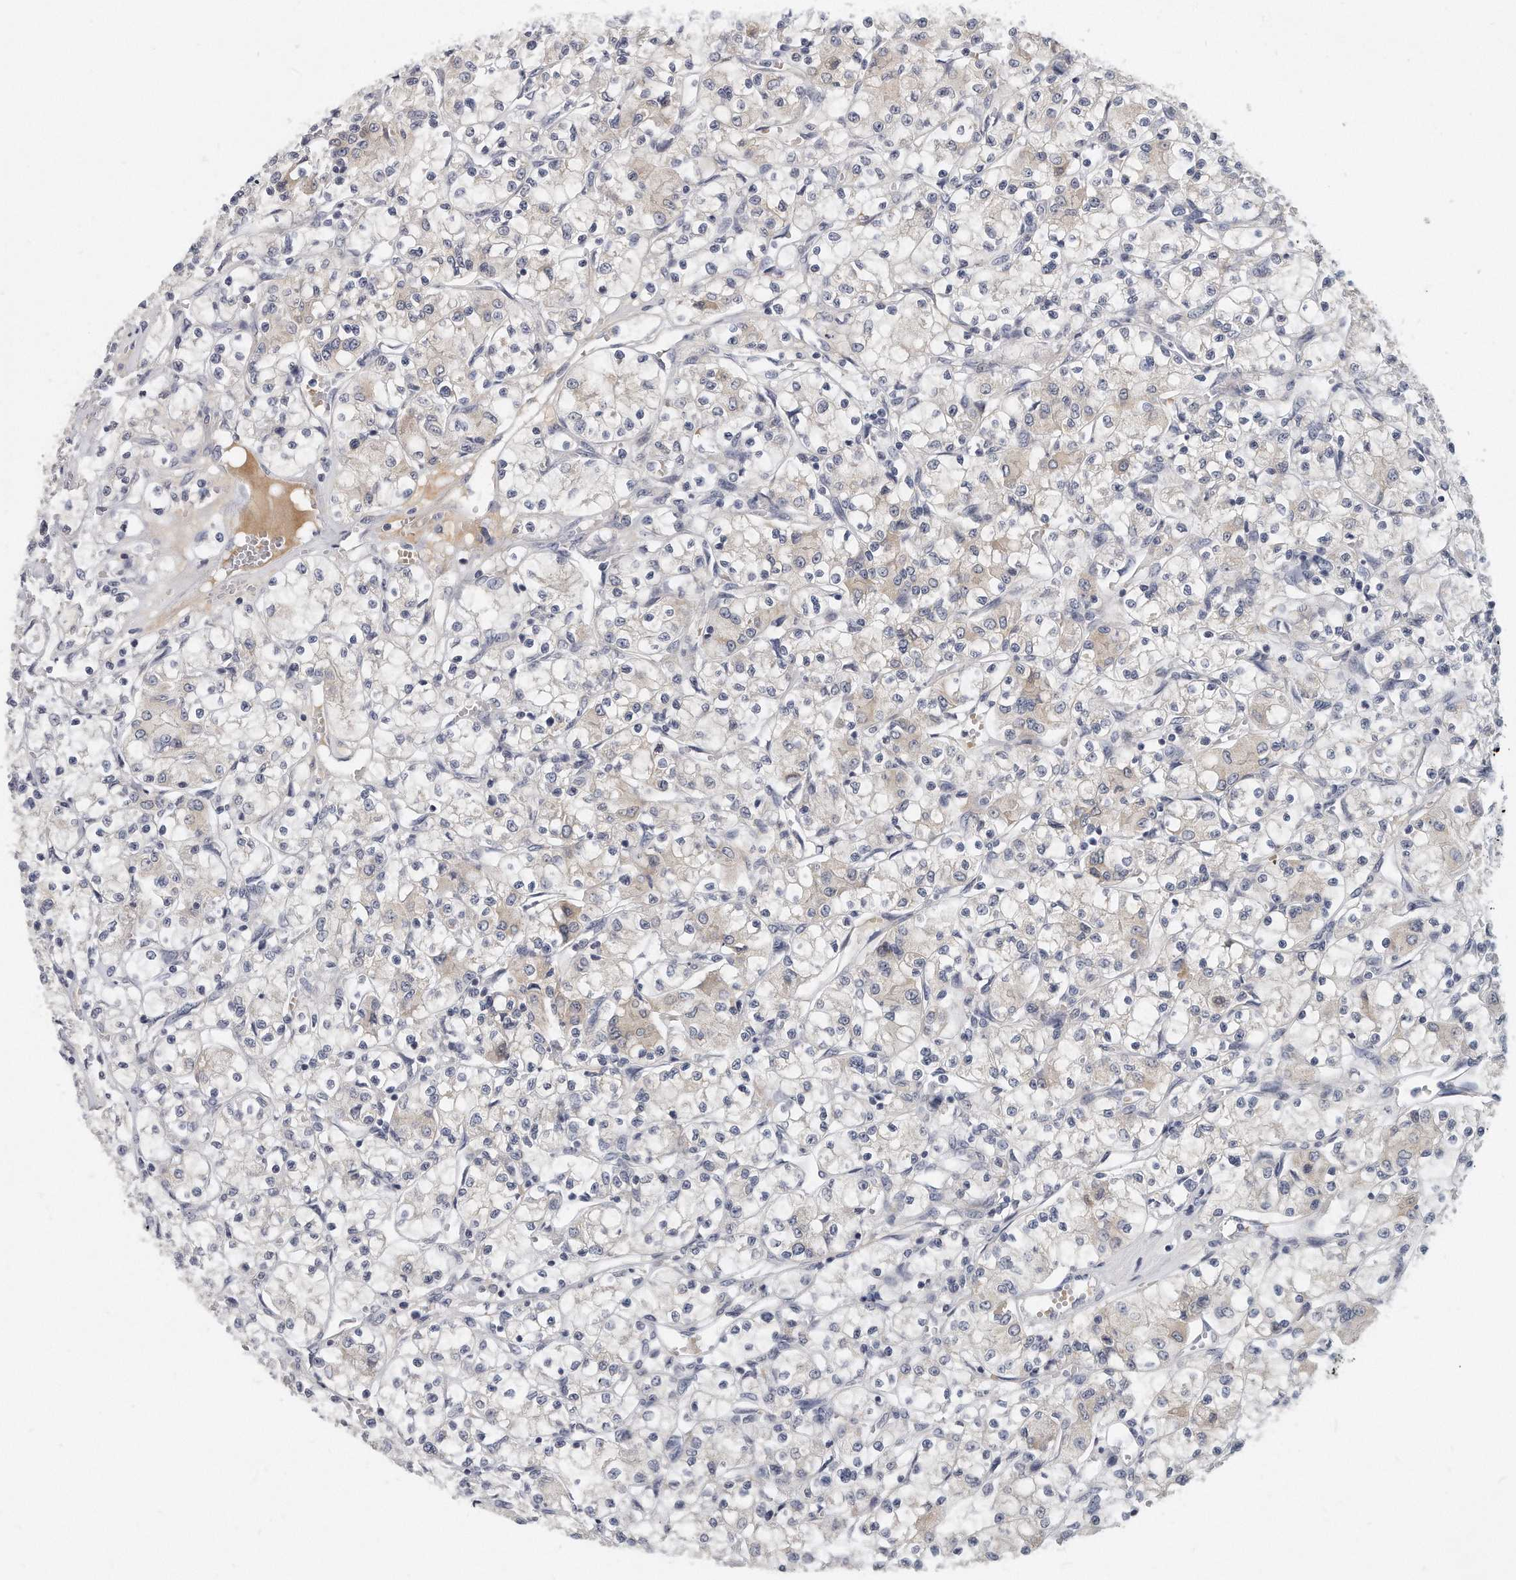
{"staining": {"intensity": "negative", "quantity": "none", "location": "none"}, "tissue": "renal cancer", "cell_type": "Tumor cells", "image_type": "cancer", "snomed": [{"axis": "morphology", "description": "Adenocarcinoma, NOS"}, {"axis": "topography", "description": "Kidney"}], "caption": "Tumor cells are negative for brown protein staining in renal cancer.", "gene": "PLEKHA6", "patient": {"sex": "female", "age": 59}}